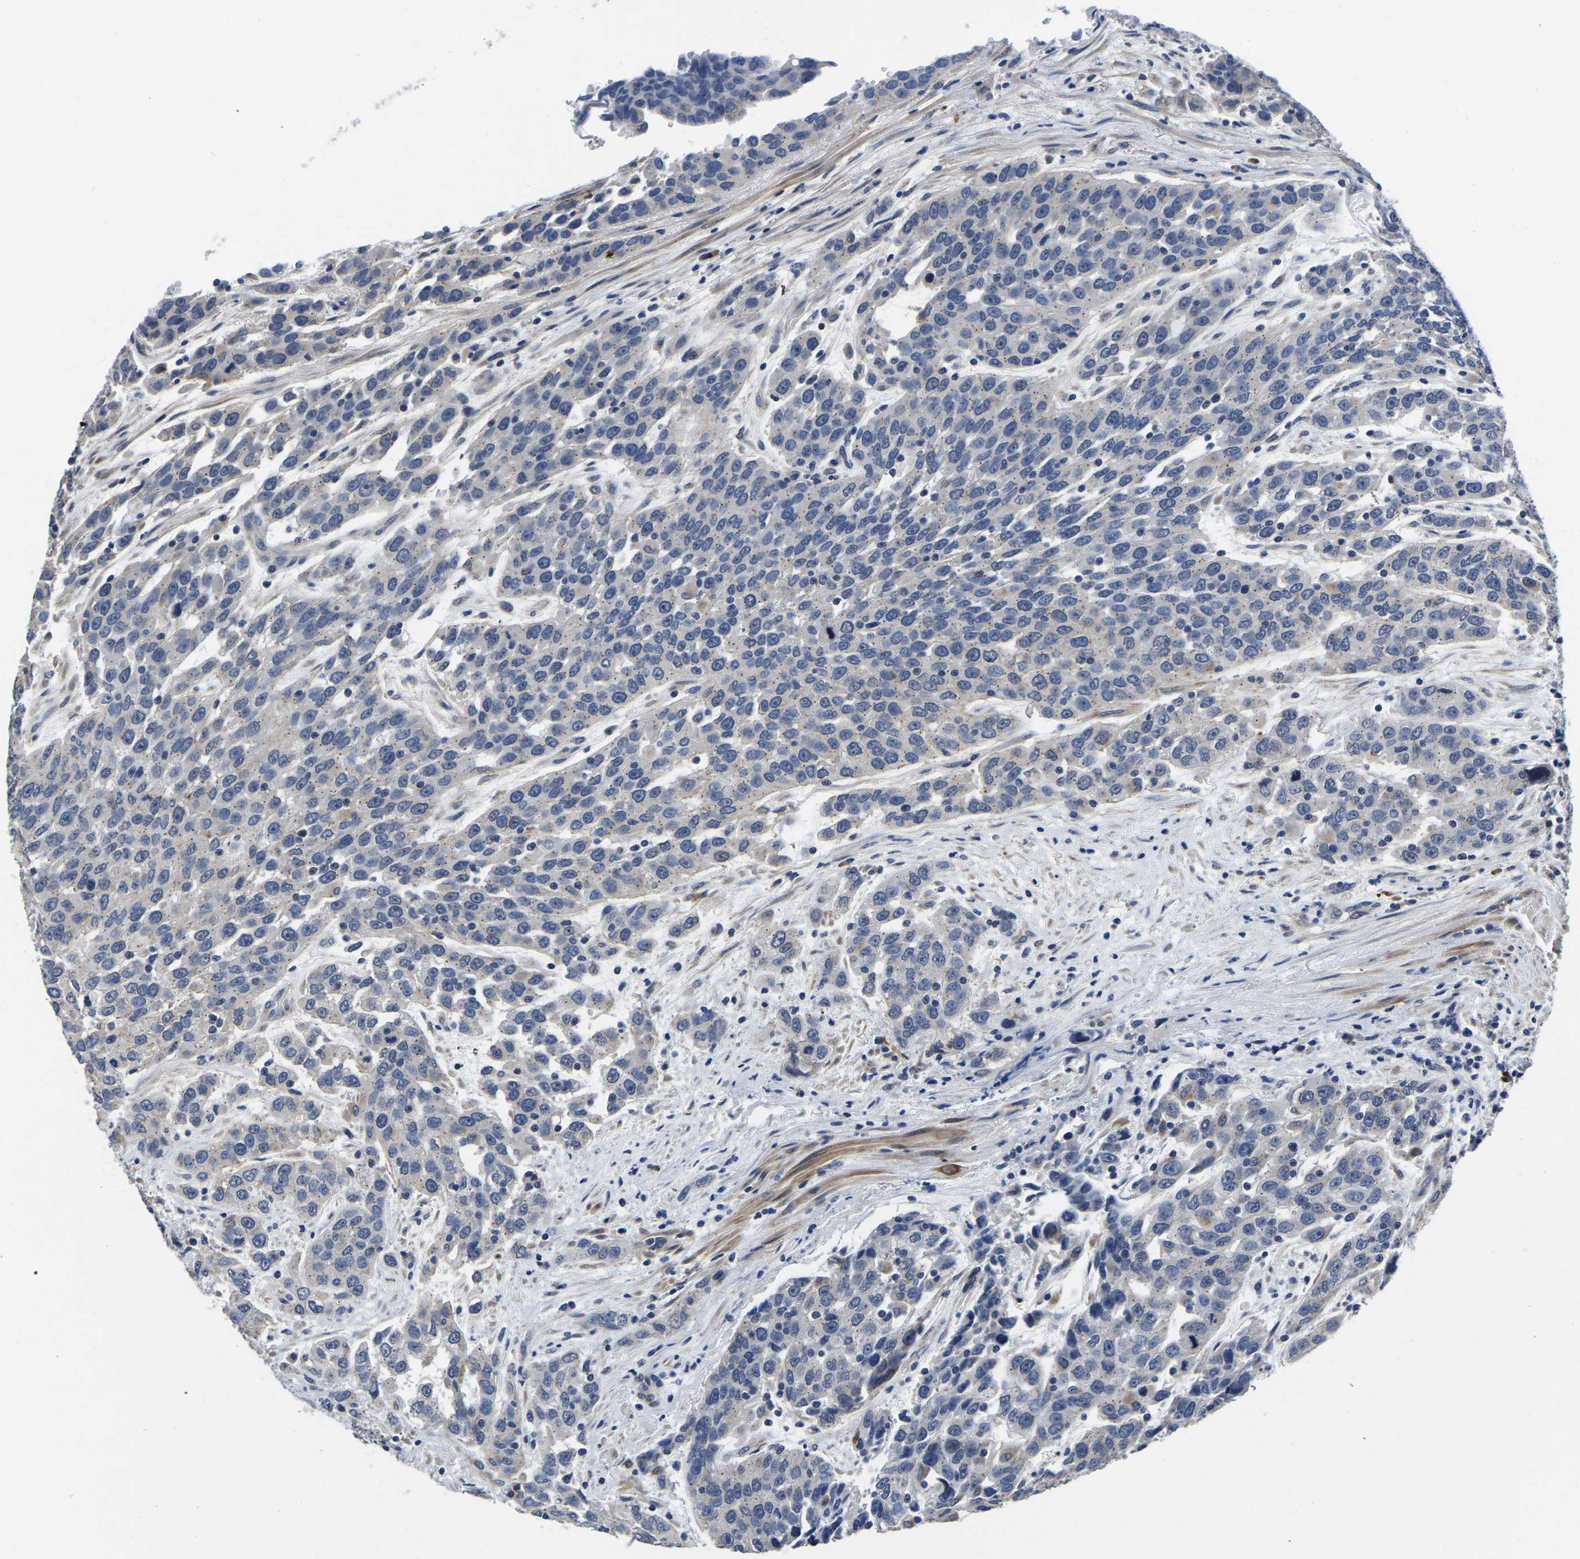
{"staining": {"intensity": "negative", "quantity": "none", "location": "none"}, "tissue": "urothelial cancer", "cell_type": "Tumor cells", "image_type": "cancer", "snomed": [{"axis": "morphology", "description": "Urothelial carcinoma, High grade"}, {"axis": "topography", "description": "Urinary bladder"}], "caption": "Immunohistochemistry histopathology image of human urothelial carcinoma (high-grade) stained for a protein (brown), which exhibits no staining in tumor cells.", "gene": "PDLIM7", "patient": {"sex": "female", "age": 80}}